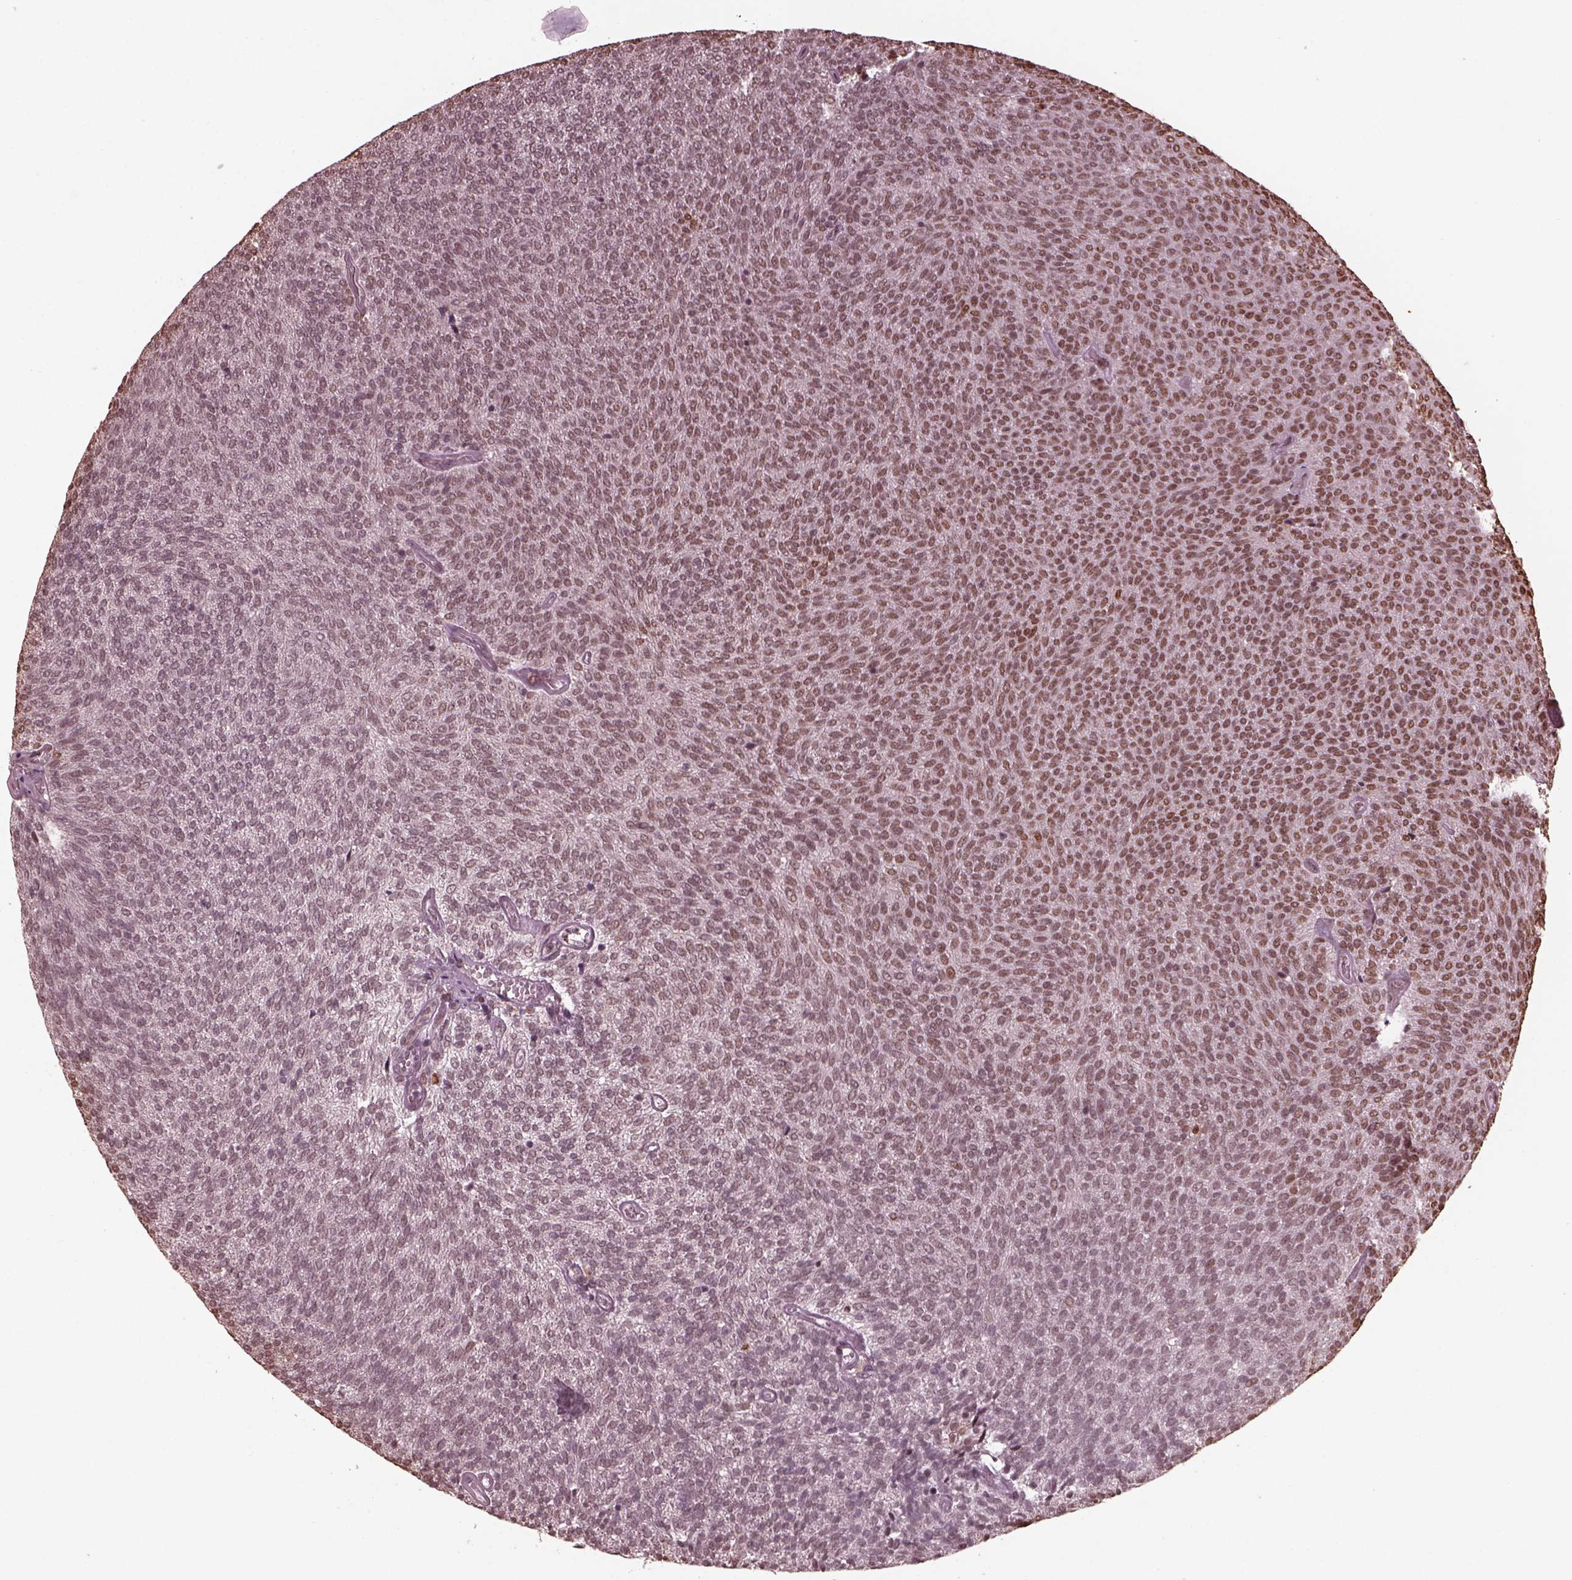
{"staining": {"intensity": "strong", "quantity": "25%-75%", "location": "nuclear"}, "tissue": "urothelial cancer", "cell_type": "Tumor cells", "image_type": "cancer", "snomed": [{"axis": "morphology", "description": "Urothelial carcinoma, Low grade"}, {"axis": "topography", "description": "Urinary bladder"}], "caption": "Immunohistochemical staining of human urothelial carcinoma (low-grade) exhibits strong nuclear protein positivity in about 25%-75% of tumor cells.", "gene": "NSD1", "patient": {"sex": "male", "age": 77}}